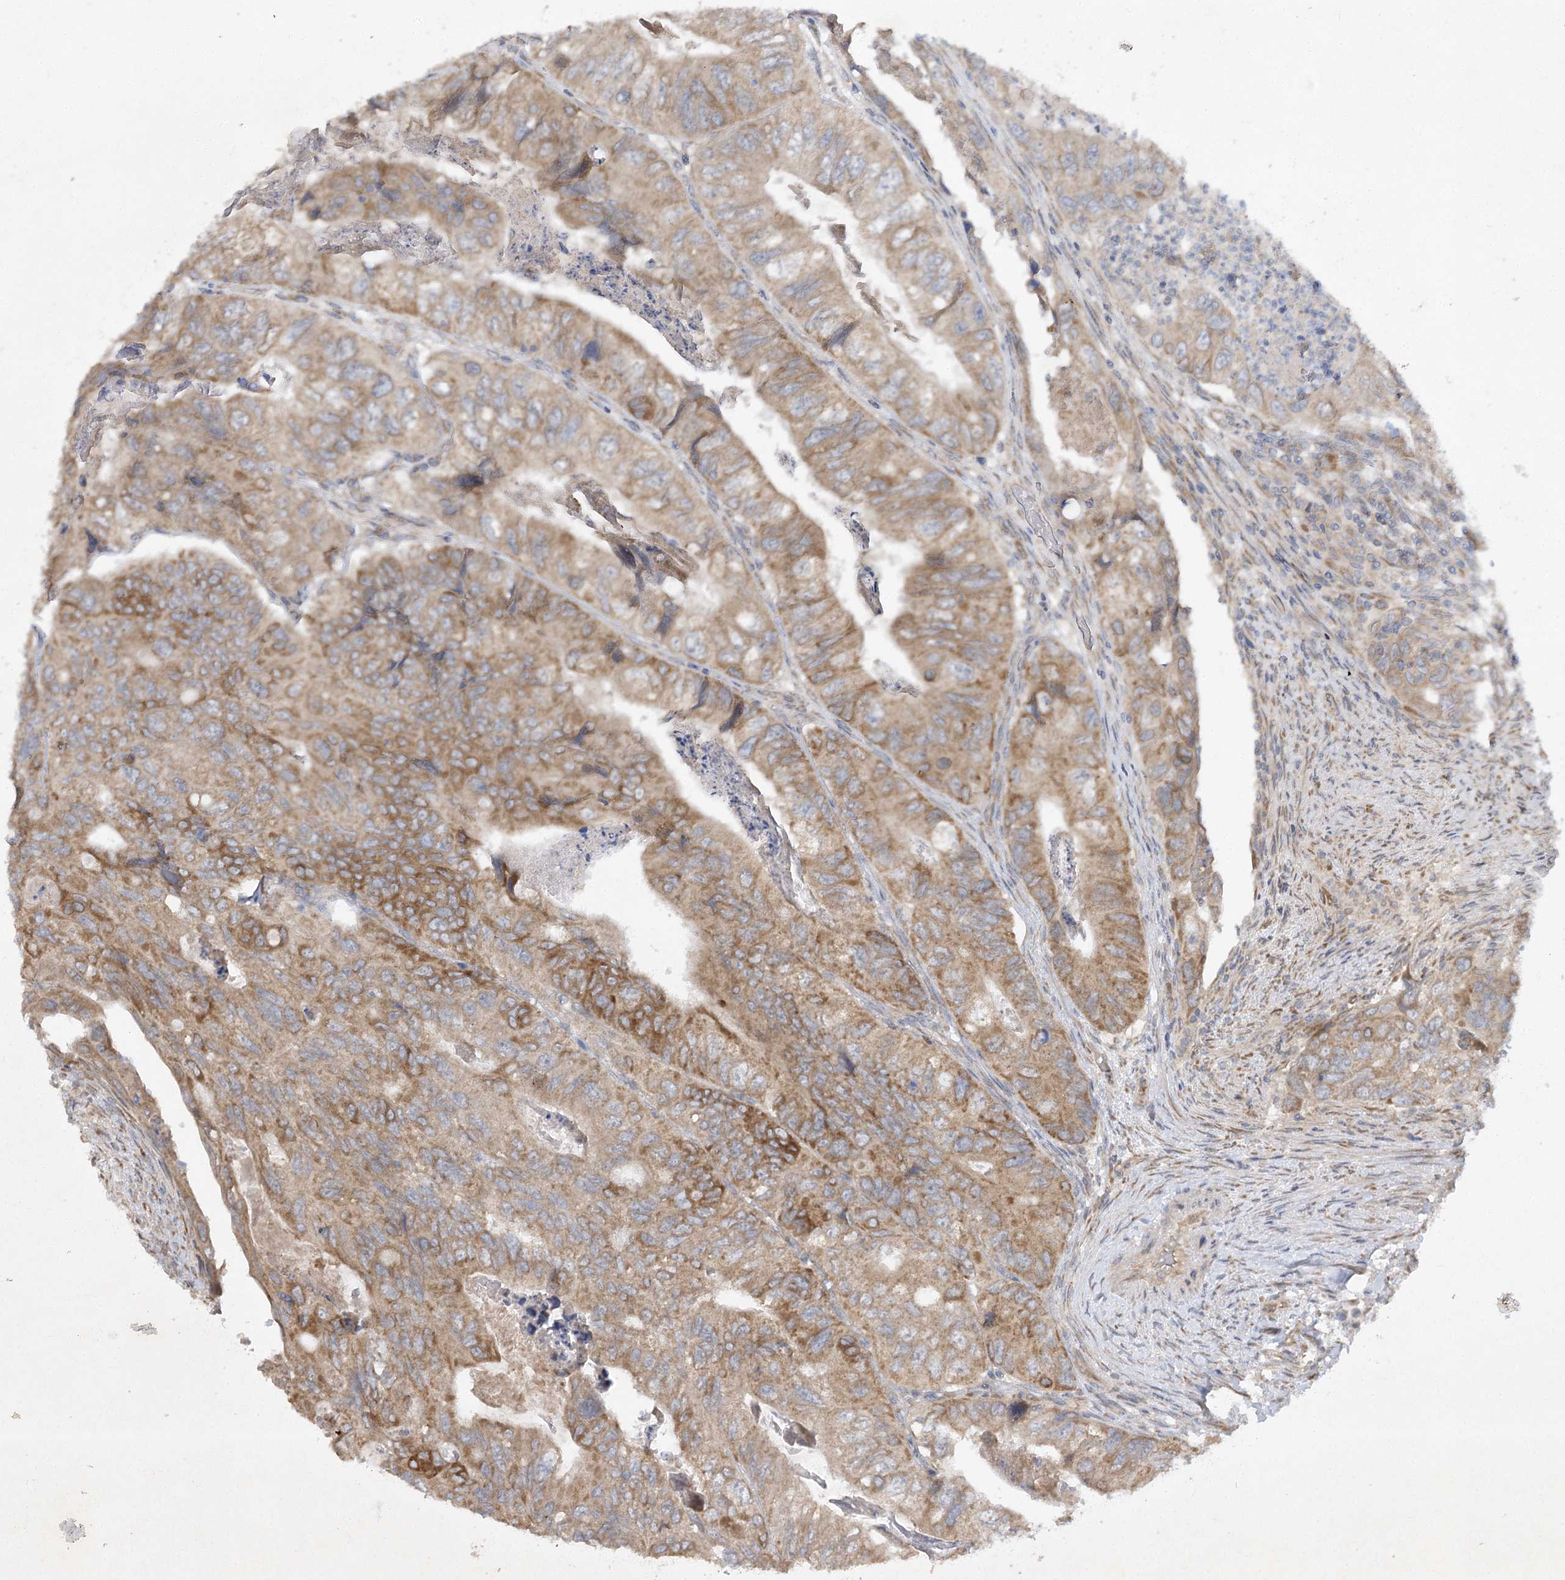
{"staining": {"intensity": "moderate", "quantity": ">75%", "location": "cytoplasmic/membranous"}, "tissue": "colorectal cancer", "cell_type": "Tumor cells", "image_type": "cancer", "snomed": [{"axis": "morphology", "description": "Adenocarcinoma, NOS"}, {"axis": "topography", "description": "Rectum"}], "caption": "A brown stain labels moderate cytoplasmic/membranous positivity of a protein in human colorectal cancer (adenocarcinoma) tumor cells.", "gene": "TRAF3IP1", "patient": {"sex": "male", "age": 63}}